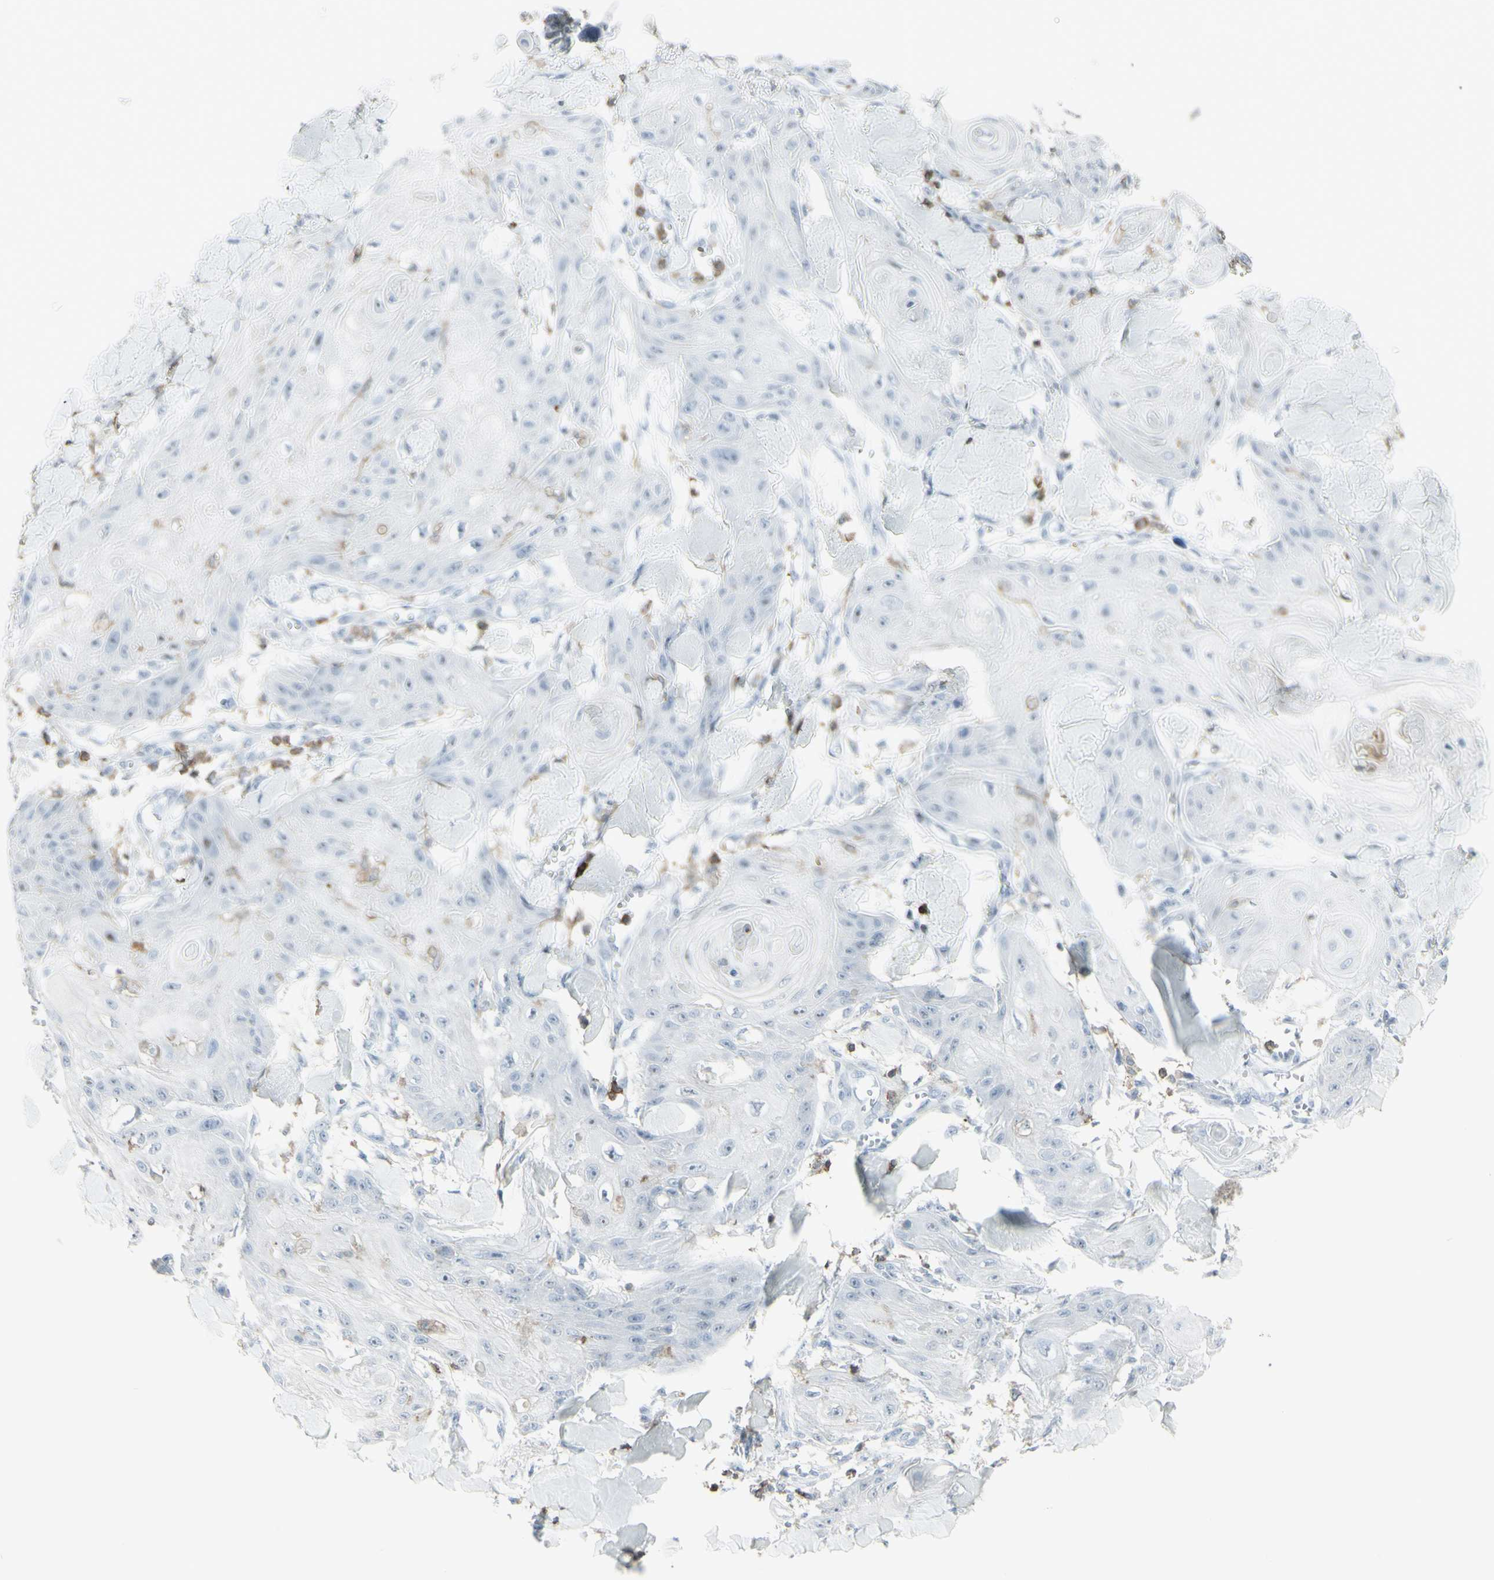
{"staining": {"intensity": "negative", "quantity": "none", "location": "none"}, "tissue": "skin cancer", "cell_type": "Tumor cells", "image_type": "cancer", "snomed": [{"axis": "morphology", "description": "Squamous cell carcinoma, NOS"}, {"axis": "topography", "description": "Skin"}], "caption": "Tumor cells show no significant positivity in squamous cell carcinoma (skin).", "gene": "NRG1", "patient": {"sex": "male", "age": 74}}